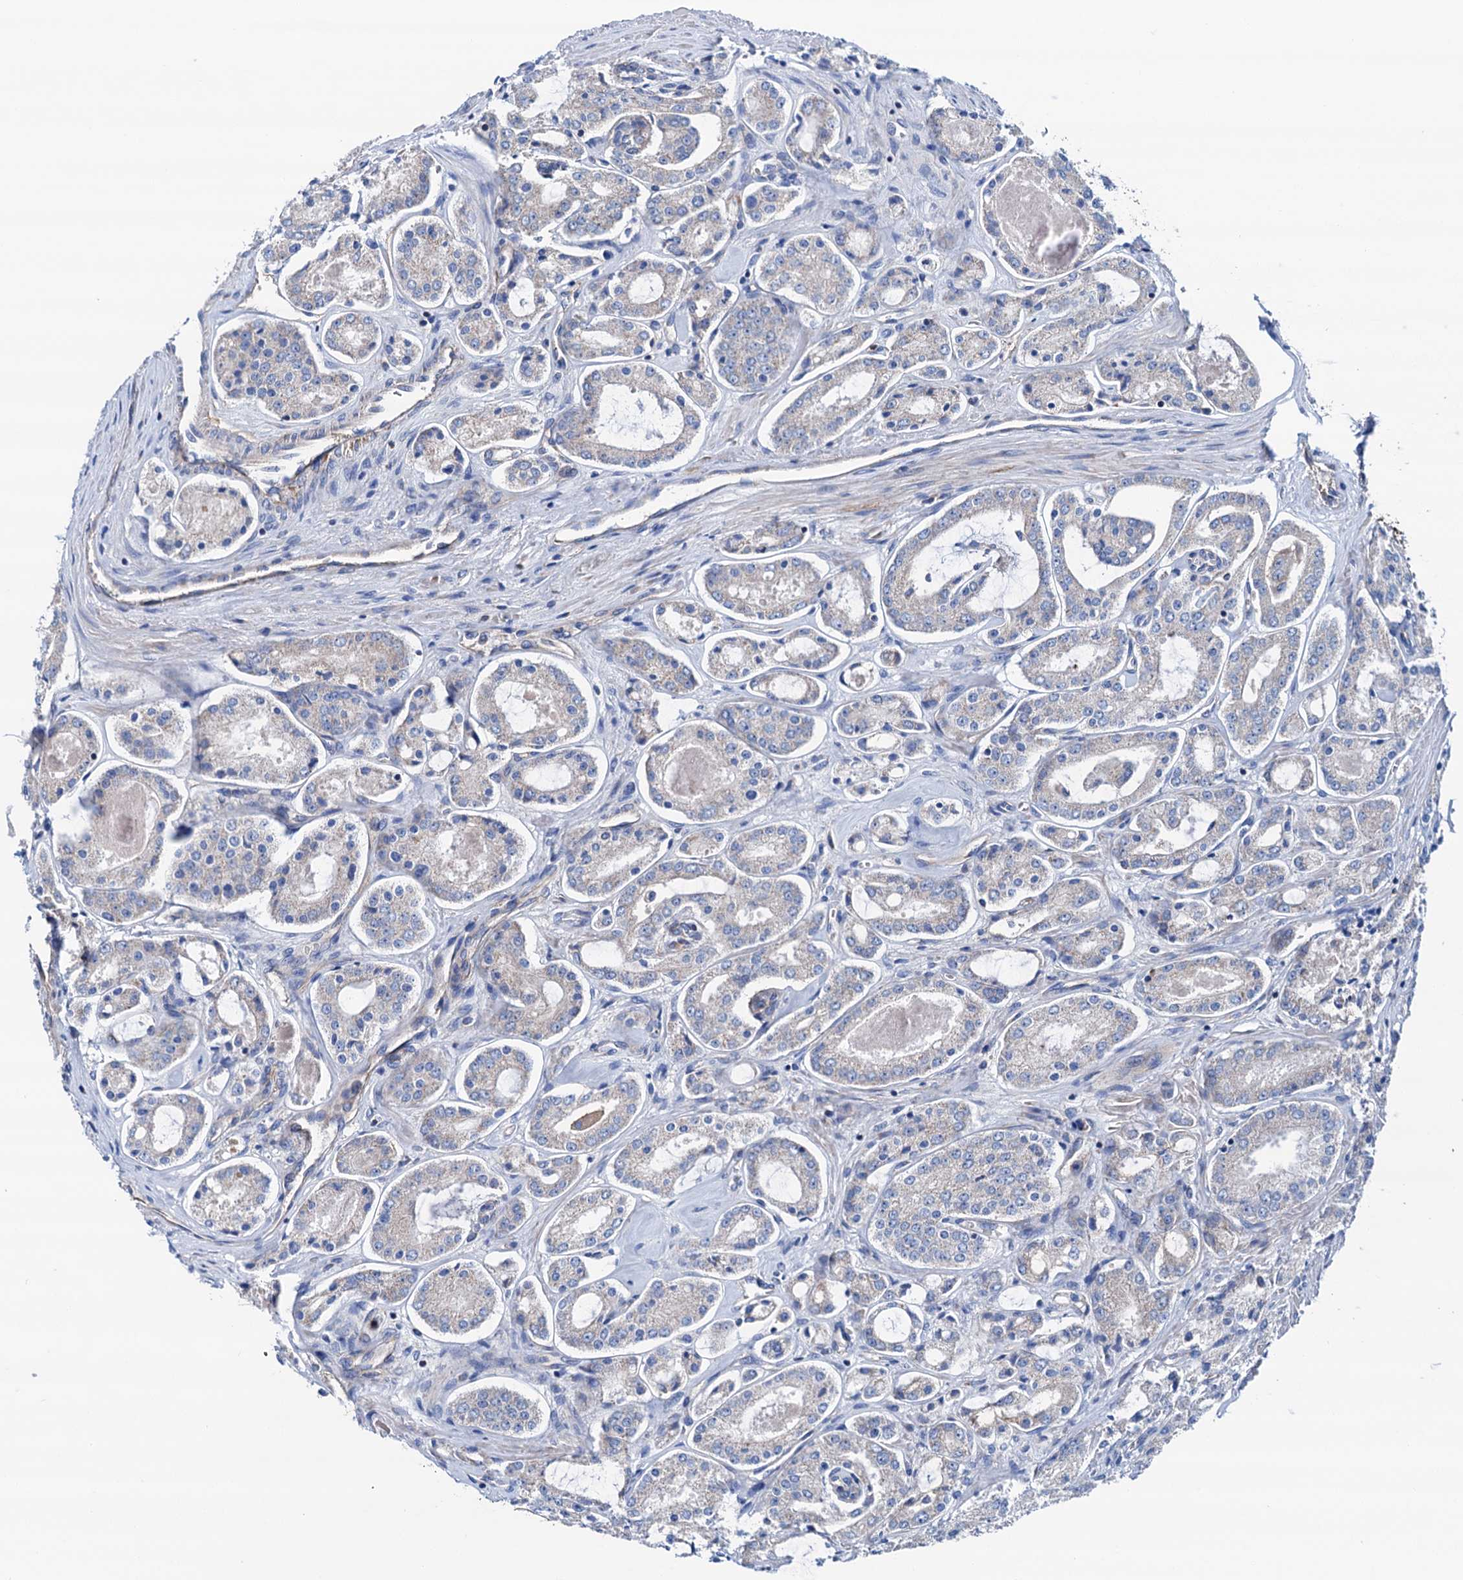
{"staining": {"intensity": "negative", "quantity": "none", "location": "none"}, "tissue": "prostate cancer", "cell_type": "Tumor cells", "image_type": "cancer", "snomed": [{"axis": "morphology", "description": "Adenocarcinoma, Low grade"}, {"axis": "topography", "description": "Prostate"}], "caption": "This is an immunohistochemistry histopathology image of human low-grade adenocarcinoma (prostate). There is no positivity in tumor cells.", "gene": "RASSF9", "patient": {"sex": "male", "age": 68}}